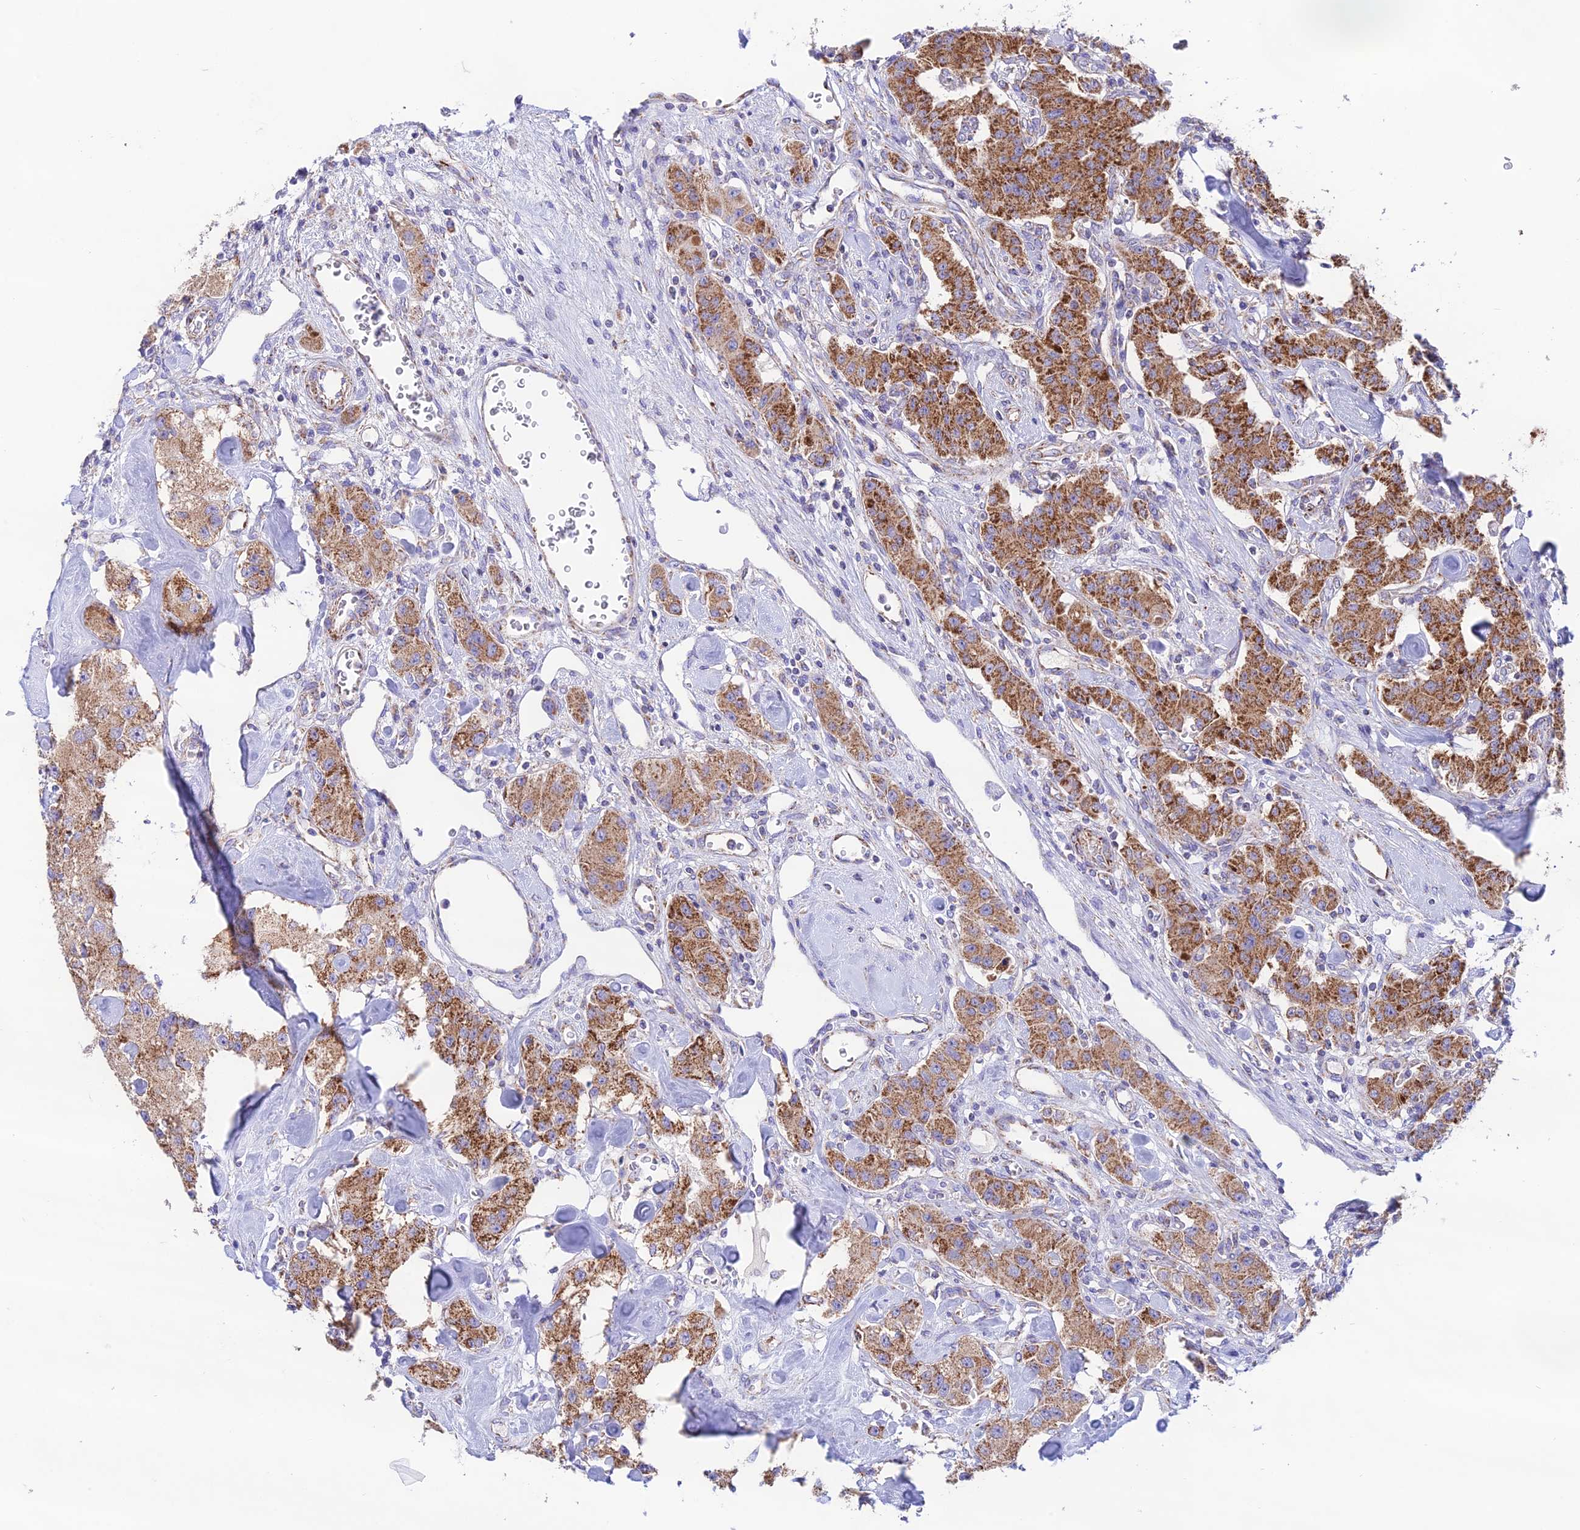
{"staining": {"intensity": "moderate", "quantity": ">75%", "location": "cytoplasmic/membranous"}, "tissue": "carcinoid", "cell_type": "Tumor cells", "image_type": "cancer", "snomed": [{"axis": "morphology", "description": "Carcinoid, malignant, NOS"}, {"axis": "topography", "description": "Pancreas"}], "caption": "Carcinoid stained with a brown dye demonstrates moderate cytoplasmic/membranous positive expression in approximately >75% of tumor cells.", "gene": "HSDL2", "patient": {"sex": "male", "age": 41}}